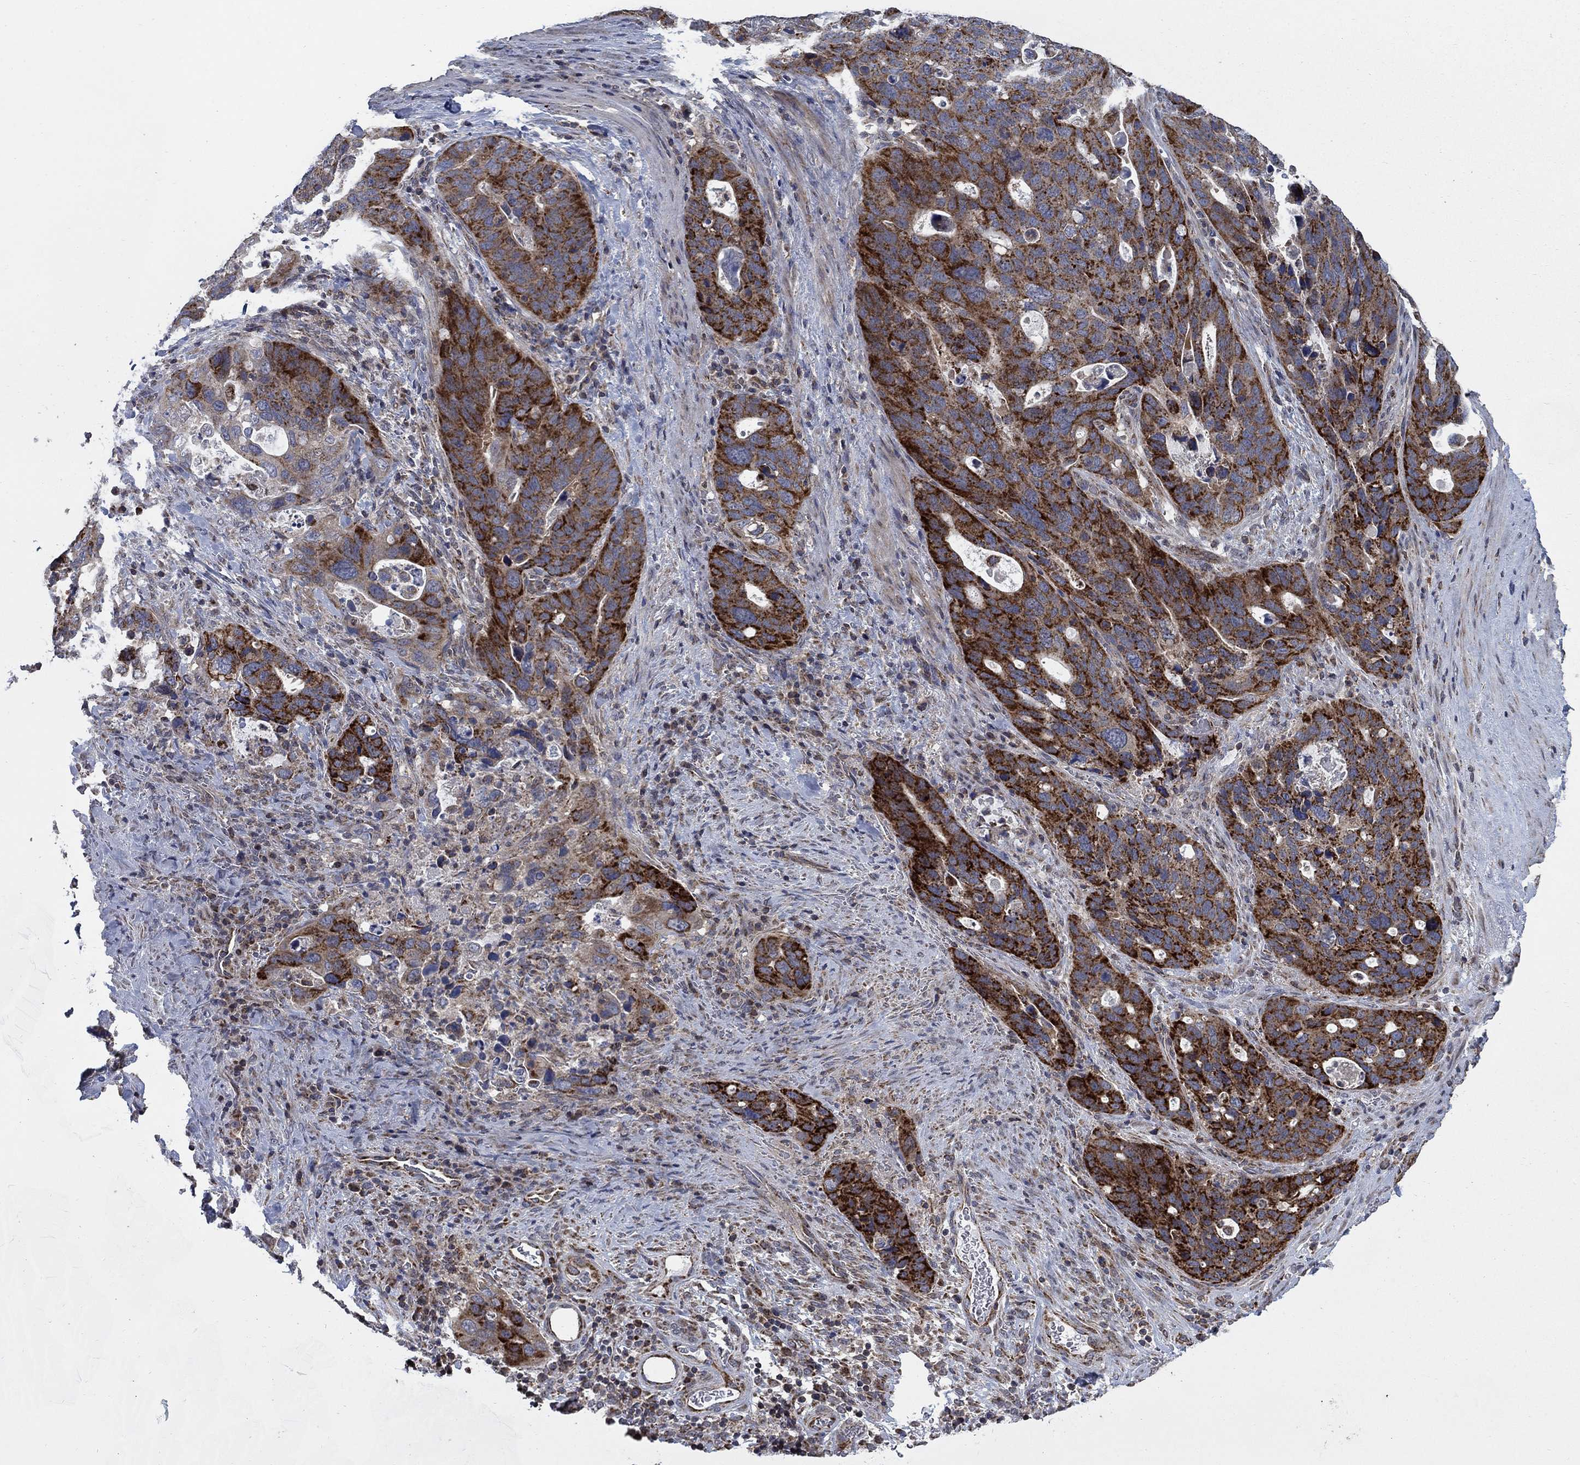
{"staining": {"intensity": "strong", "quantity": ">75%", "location": "cytoplasmic/membranous"}, "tissue": "stomach cancer", "cell_type": "Tumor cells", "image_type": "cancer", "snomed": [{"axis": "morphology", "description": "Adenocarcinoma, NOS"}, {"axis": "topography", "description": "Stomach"}], "caption": "A micrograph of human stomach cancer (adenocarcinoma) stained for a protein exhibits strong cytoplasmic/membranous brown staining in tumor cells.", "gene": "NME7", "patient": {"sex": "male", "age": 54}}